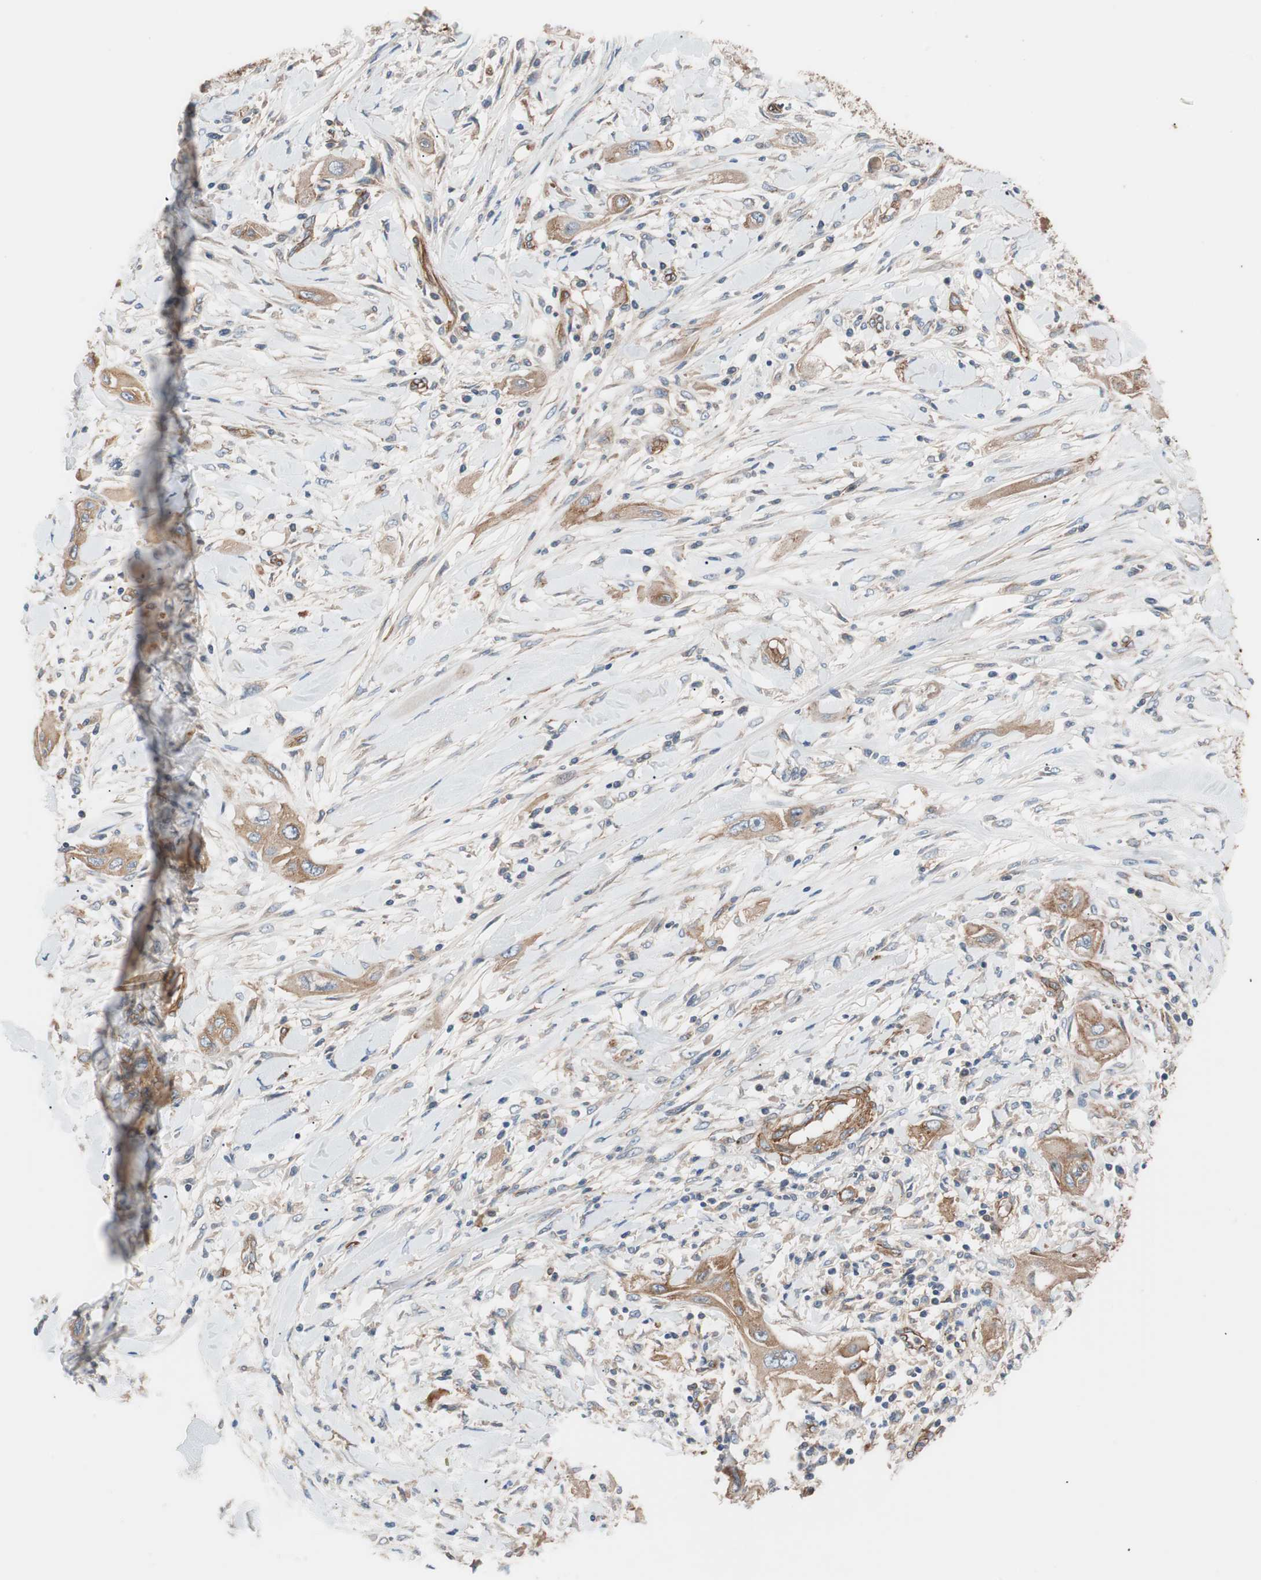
{"staining": {"intensity": "moderate", "quantity": ">75%", "location": "cytoplasmic/membranous"}, "tissue": "lung cancer", "cell_type": "Tumor cells", "image_type": "cancer", "snomed": [{"axis": "morphology", "description": "Squamous cell carcinoma, NOS"}, {"axis": "topography", "description": "Lung"}], "caption": "Lung cancer stained with a brown dye shows moderate cytoplasmic/membranous positive expression in approximately >75% of tumor cells.", "gene": "SPINT1", "patient": {"sex": "female", "age": 47}}